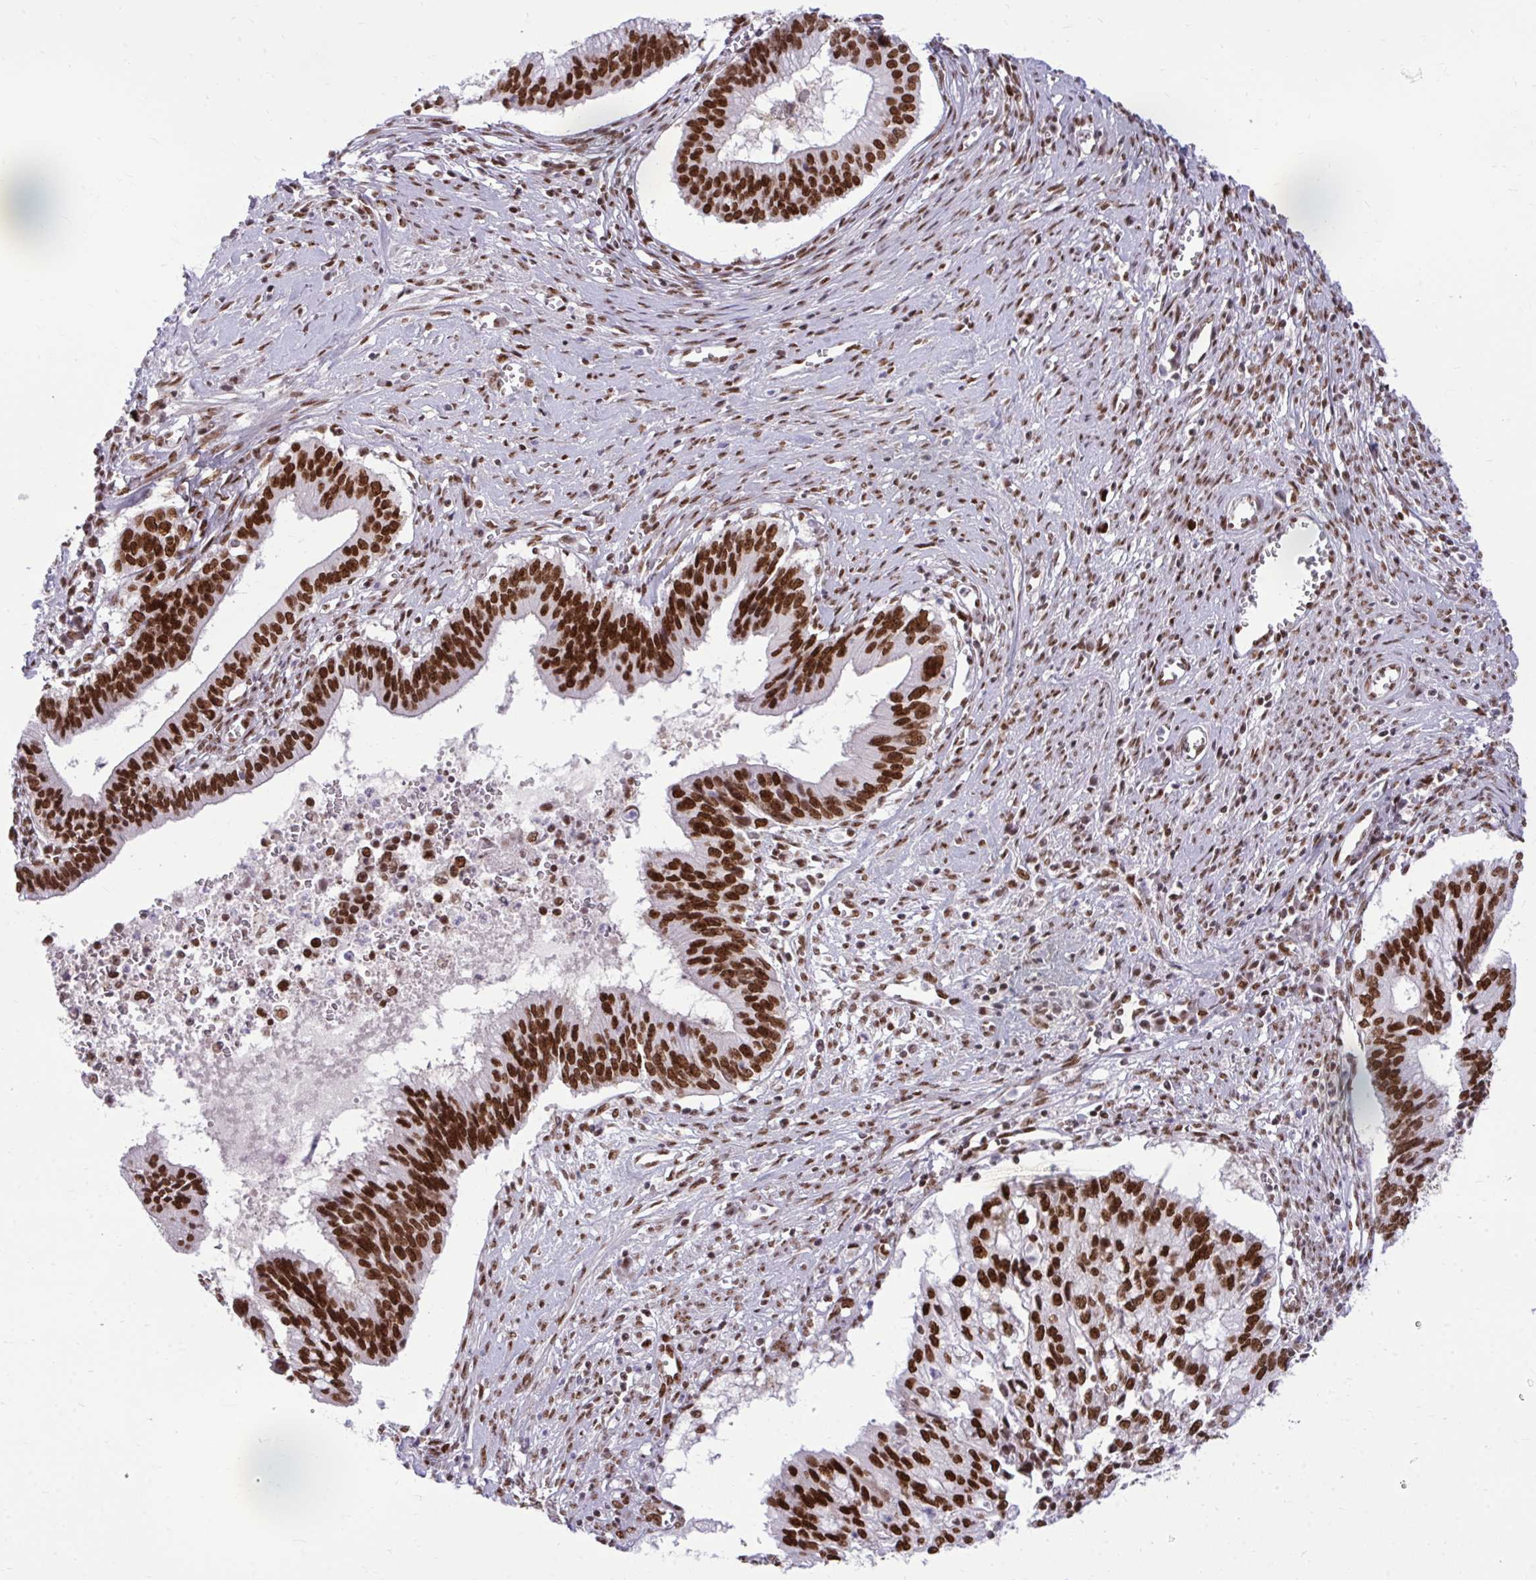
{"staining": {"intensity": "strong", "quantity": ">75%", "location": "nuclear"}, "tissue": "cervical cancer", "cell_type": "Tumor cells", "image_type": "cancer", "snomed": [{"axis": "morphology", "description": "Adenocarcinoma, NOS"}, {"axis": "topography", "description": "Cervix"}], "caption": "Human cervical adenocarcinoma stained for a protein (brown) shows strong nuclear positive expression in approximately >75% of tumor cells.", "gene": "CDYL", "patient": {"sex": "female", "age": 44}}